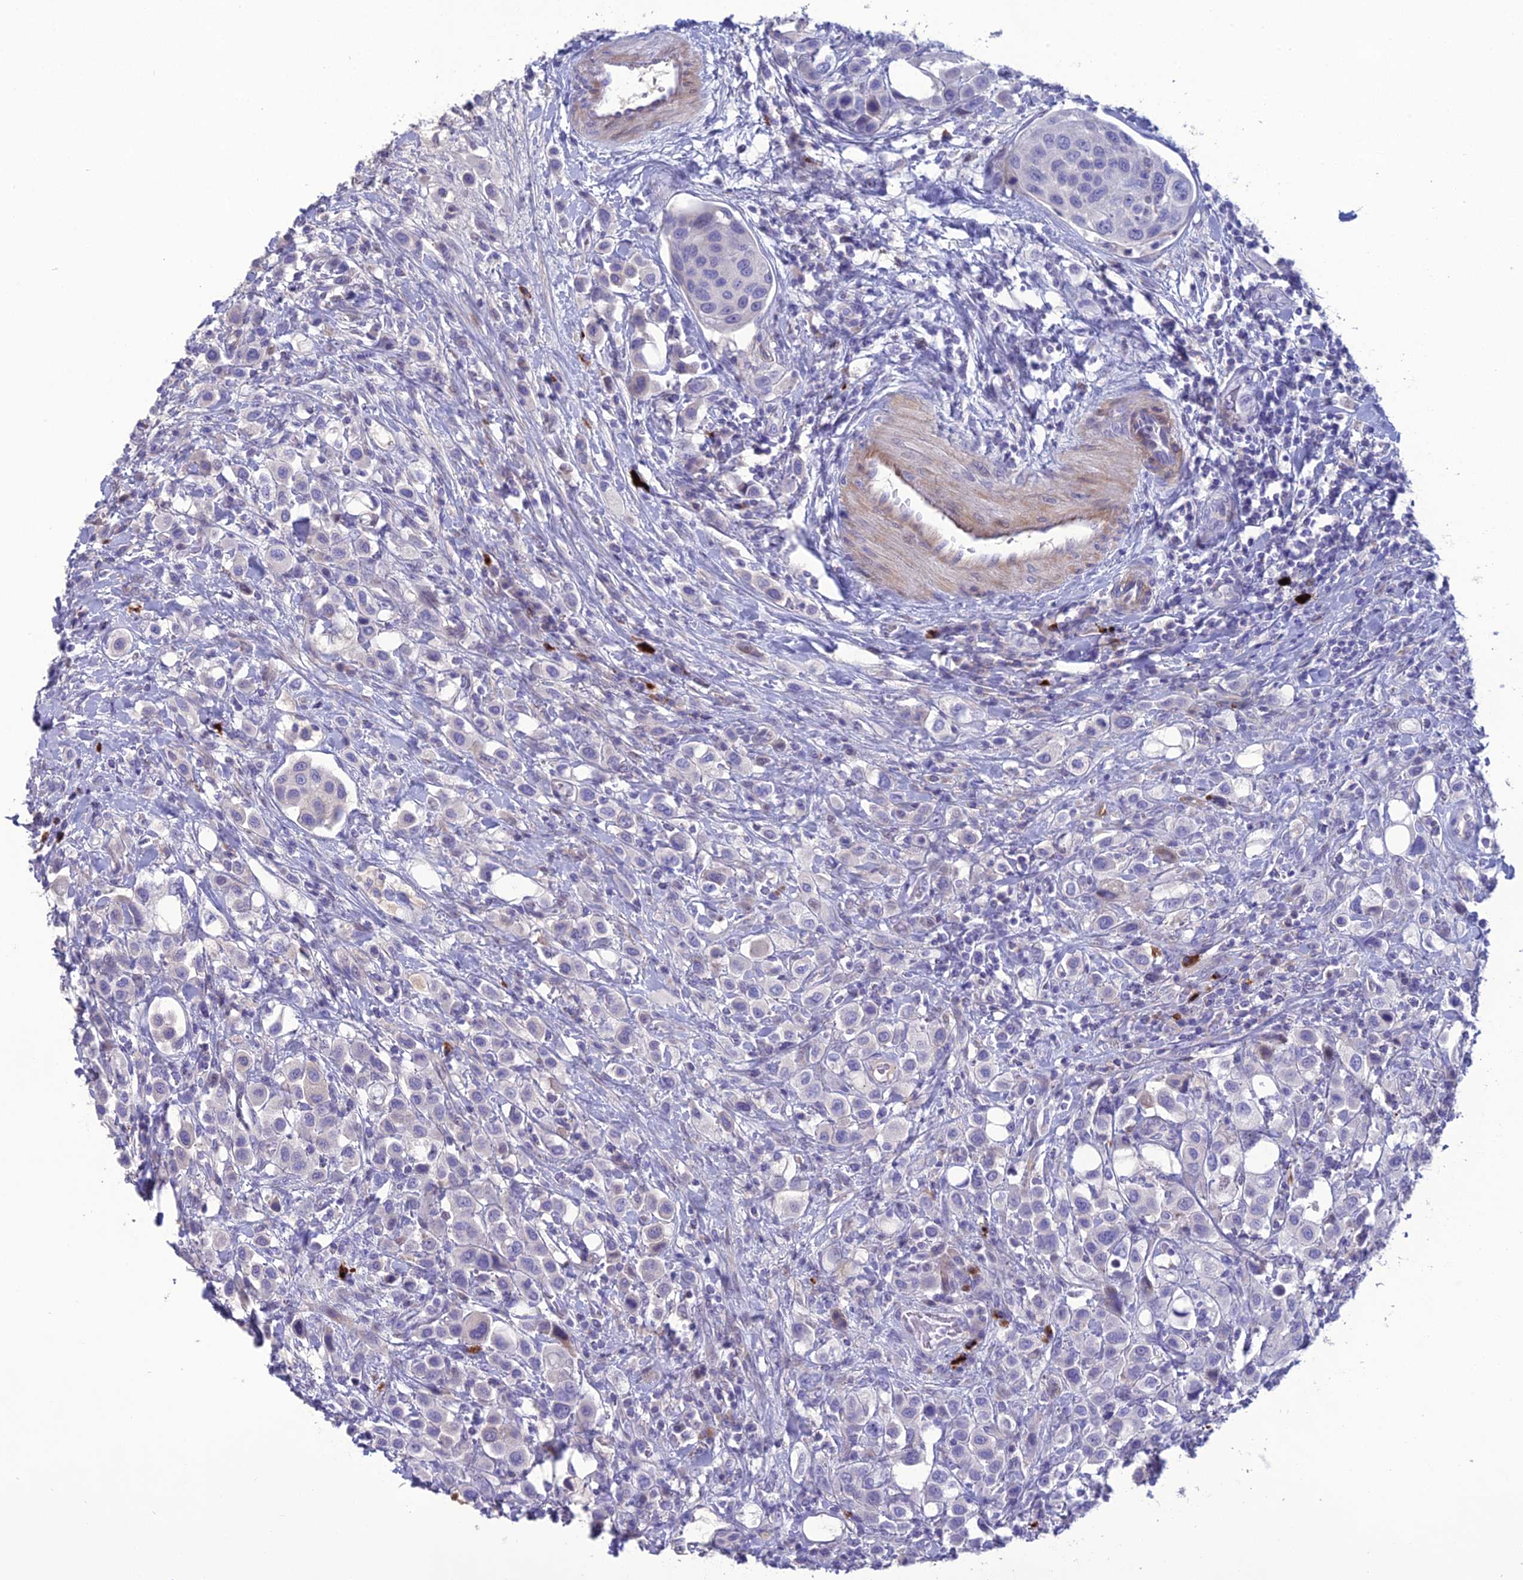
{"staining": {"intensity": "negative", "quantity": "none", "location": "none"}, "tissue": "urothelial cancer", "cell_type": "Tumor cells", "image_type": "cancer", "snomed": [{"axis": "morphology", "description": "Urothelial carcinoma, High grade"}, {"axis": "topography", "description": "Urinary bladder"}], "caption": "IHC of urothelial cancer reveals no staining in tumor cells. (DAB (3,3'-diaminobenzidine) immunohistochemistry (IHC) visualized using brightfield microscopy, high magnification).", "gene": "OR56B1", "patient": {"sex": "male", "age": 50}}